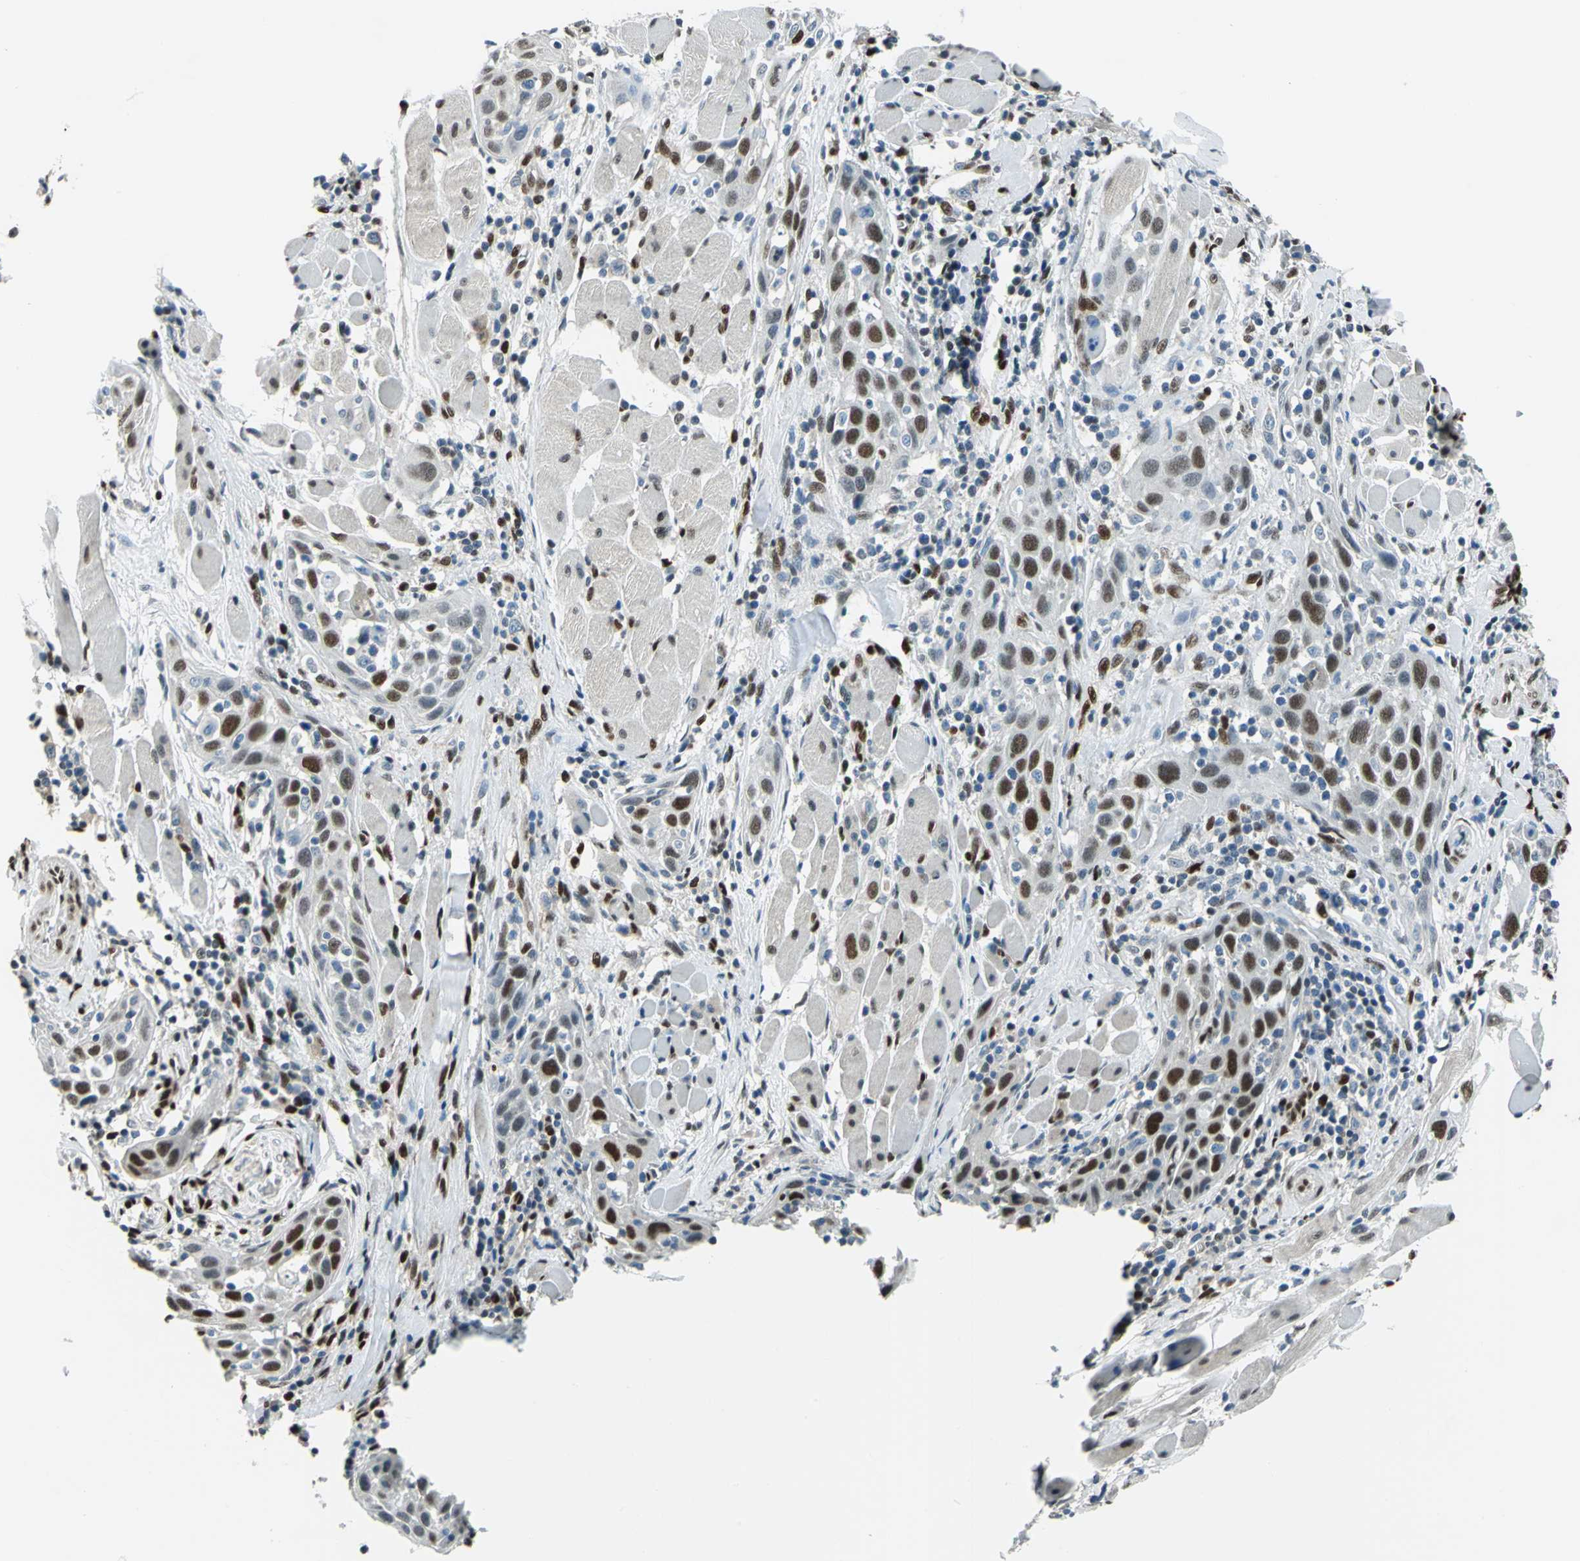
{"staining": {"intensity": "strong", "quantity": ">75%", "location": "nuclear"}, "tissue": "head and neck cancer", "cell_type": "Tumor cells", "image_type": "cancer", "snomed": [{"axis": "morphology", "description": "Squamous cell carcinoma, NOS"}, {"axis": "topography", "description": "Oral tissue"}, {"axis": "topography", "description": "Head-Neck"}], "caption": "Protein expression analysis of human head and neck cancer (squamous cell carcinoma) reveals strong nuclear staining in about >75% of tumor cells.", "gene": "NFIA", "patient": {"sex": "female", "age": 50}}